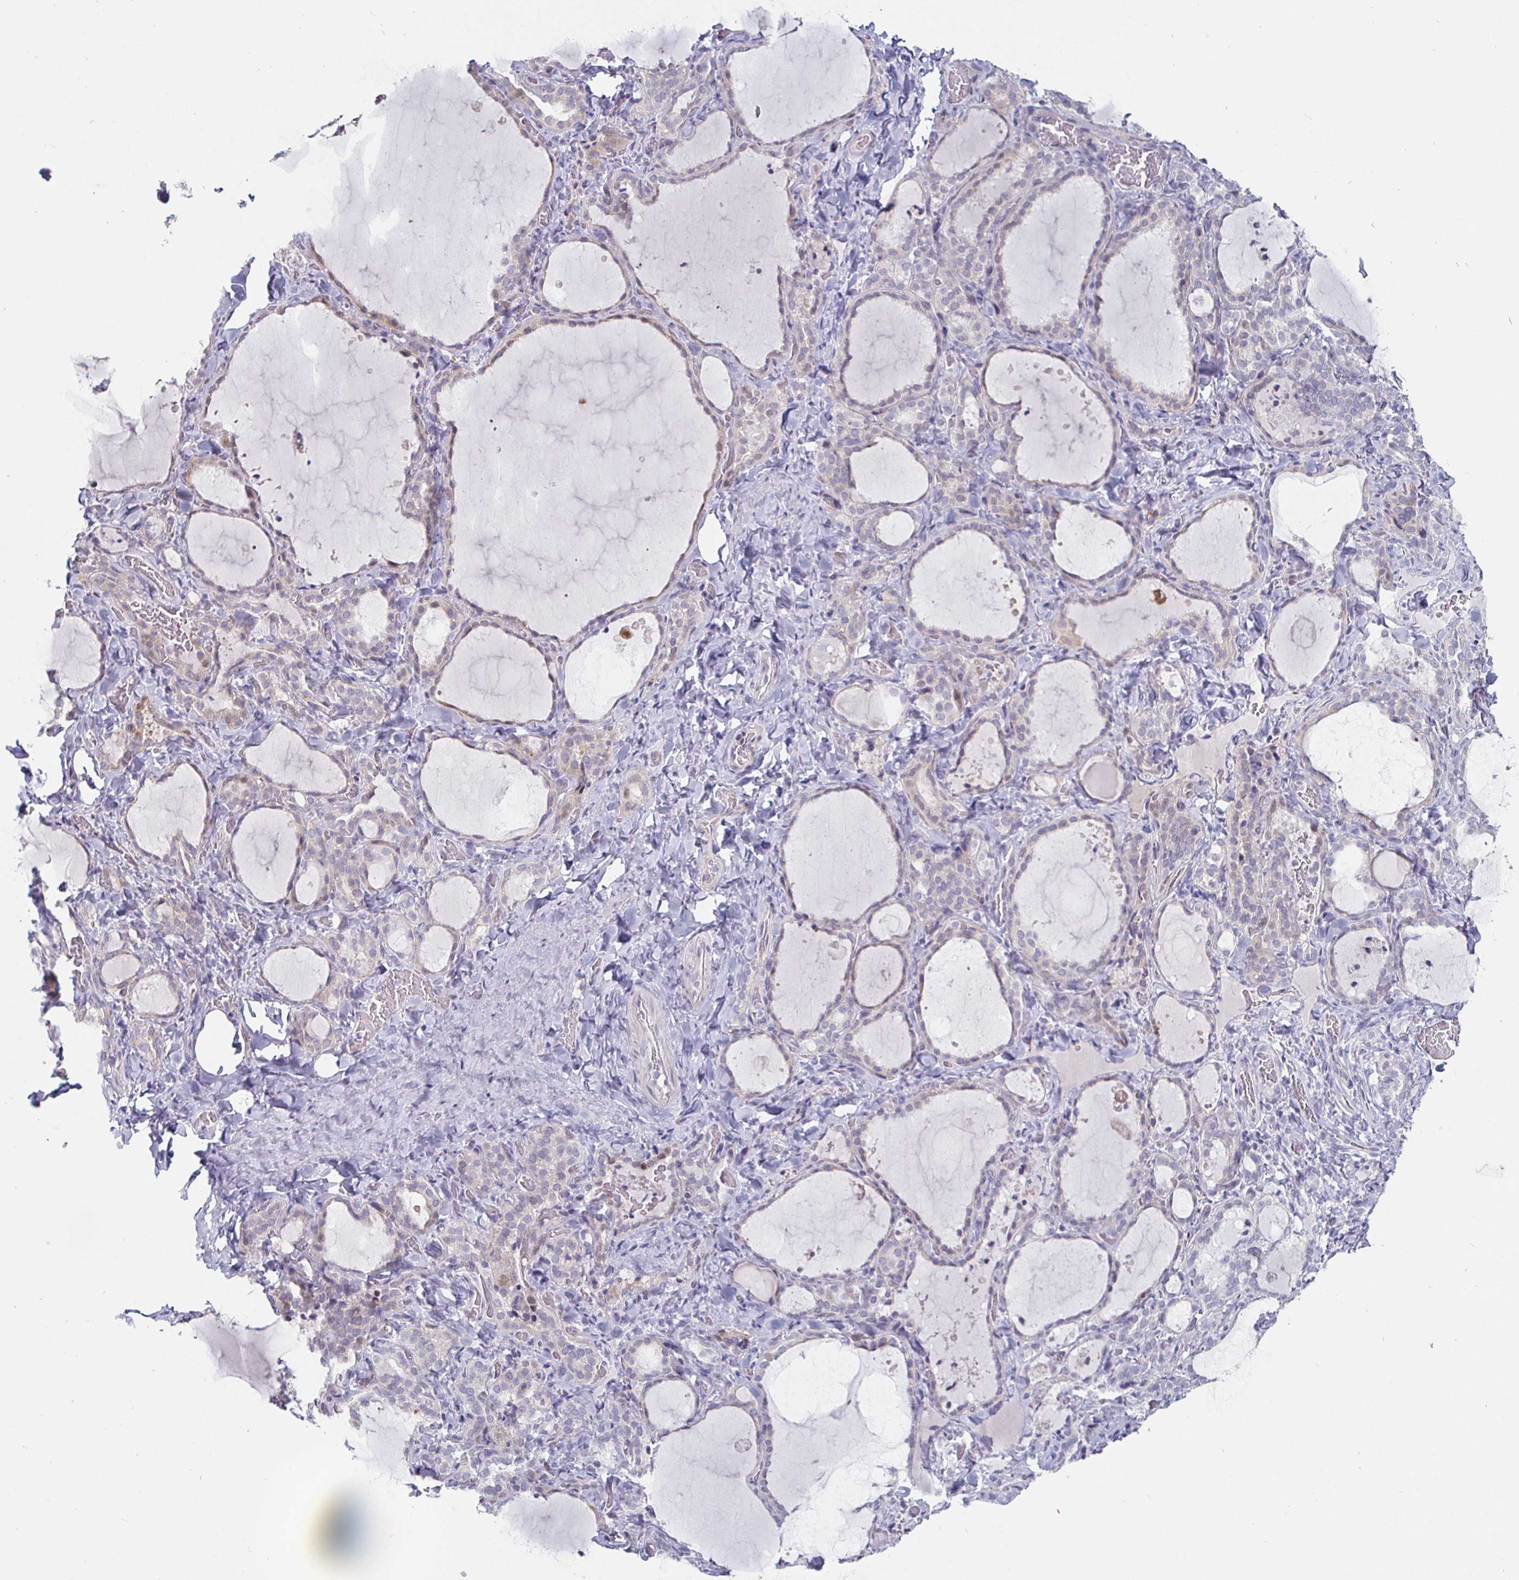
{"staining": {"intensity": "negative", "quantity": "none", "location": "none"}, "tissue": "thyroid gland", "cell_type": "Glandular cells", "image_type": "normal", "snomed": [{"axis": "morphology", "description": "Normal tissue, NOS"}, {"axis": "topography", "description": "Thyroid gland"}], "caption": "Immunohistochemical staining of normal thyroid gland exhibits no significant positivity in glandular cells.", "gene": "DMRTB1", "patient": {"sex": "female", "age": 22}}